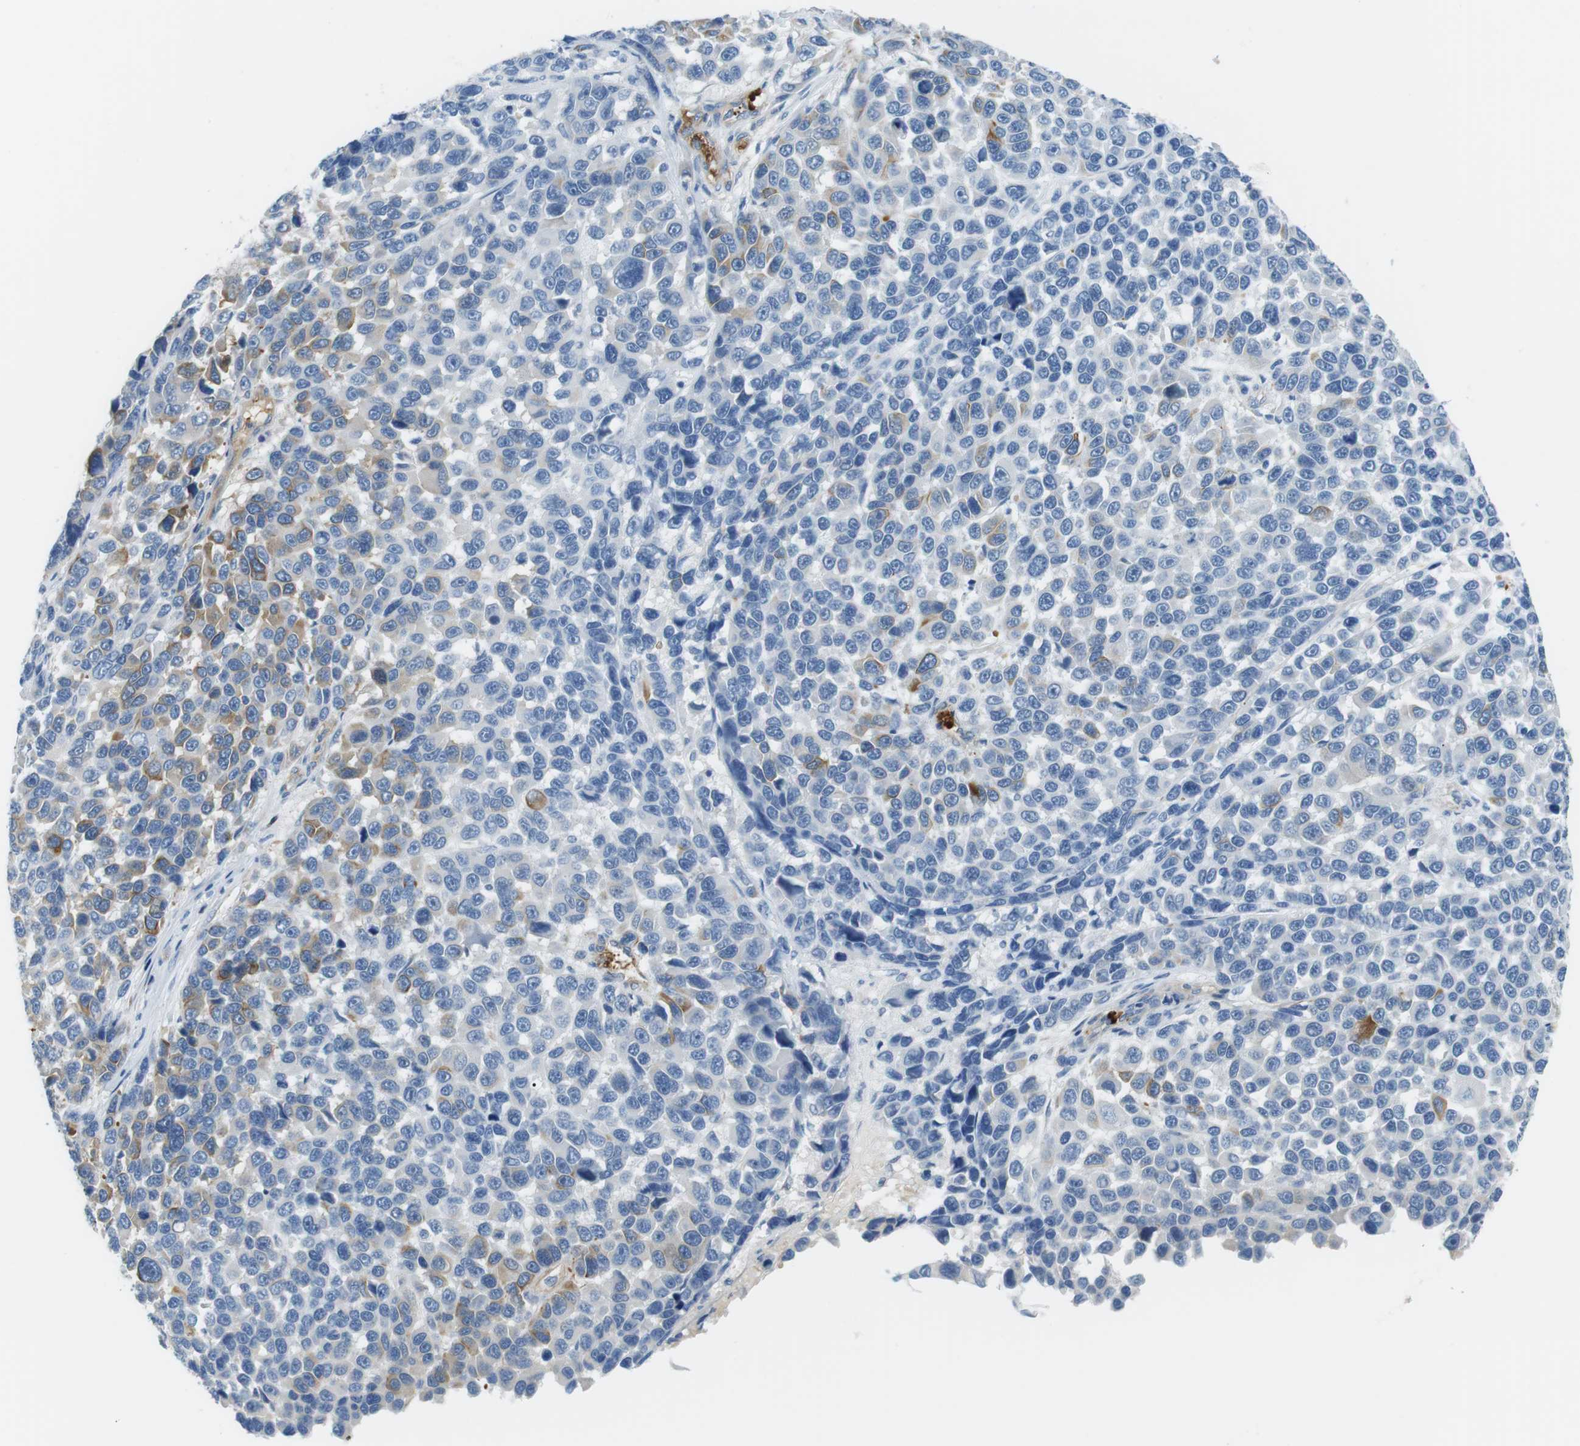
{"staining": {"intensity": "moderate", "quantity": "<25%", "location": "cytoplasmic/membranous"}, "tissue": "melanoma", "cell_type": "Tumor cells", "image_type": "cancer", "snomed": [{"axis": "morphology", "description": "Malignant melanoma, NOS"}, {"axis": "topography", "description": "Skin"}], "caption": "Protein positivity by immunohistochemistry (IHC) shows moderate cytoplasmic/membranous staining in about <25% of tumor cells in malignant melanoma. Nuclei are stained in blue.", "gene": "ADCY10", "patient": {"sex": "male", "age": 53}}